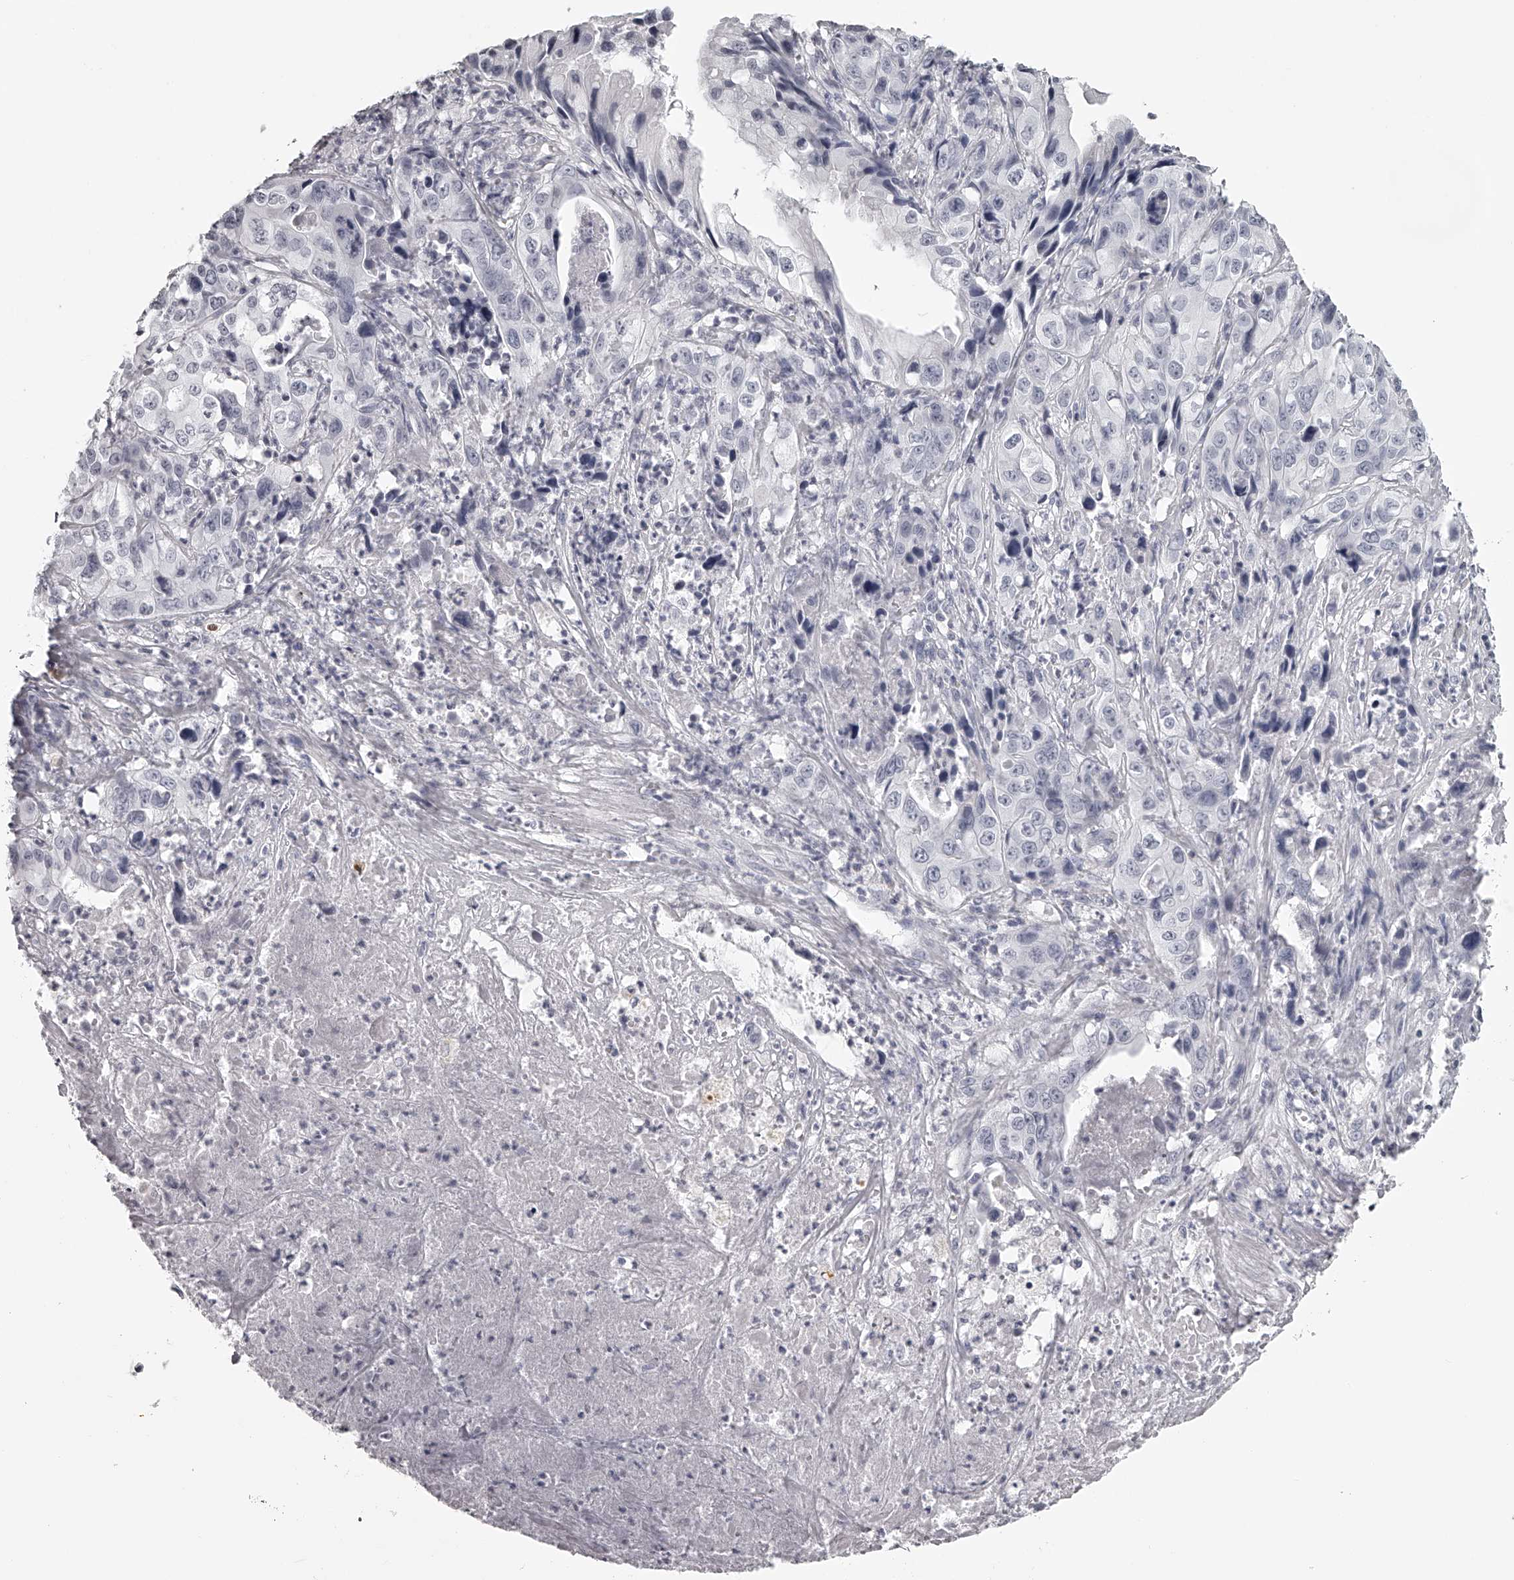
{"staining": {"intensity": "negative", "quantity": "none", "location": "none"}, "tissue": "liver cancer", "cell_type": "Tumor cells", "image_type": "cancer", "snomed": [{"axis": "morphology", "description": "Cholangiocarcinoma"}, {"axis": "topography", "description": "Liver"}], "caption": "Micrograph shows no protein expression in tumor cells of liver cholangiocarcinoma tissue. (Stains: DAB (3,3'-diaminobenzidine) immunohistochemistry with hematoxylin counter stain, Microscopy: brightfield microscopy at high magnification).", "gene": "SEC11C", "patient": {"sex": "female", "age": 61}}